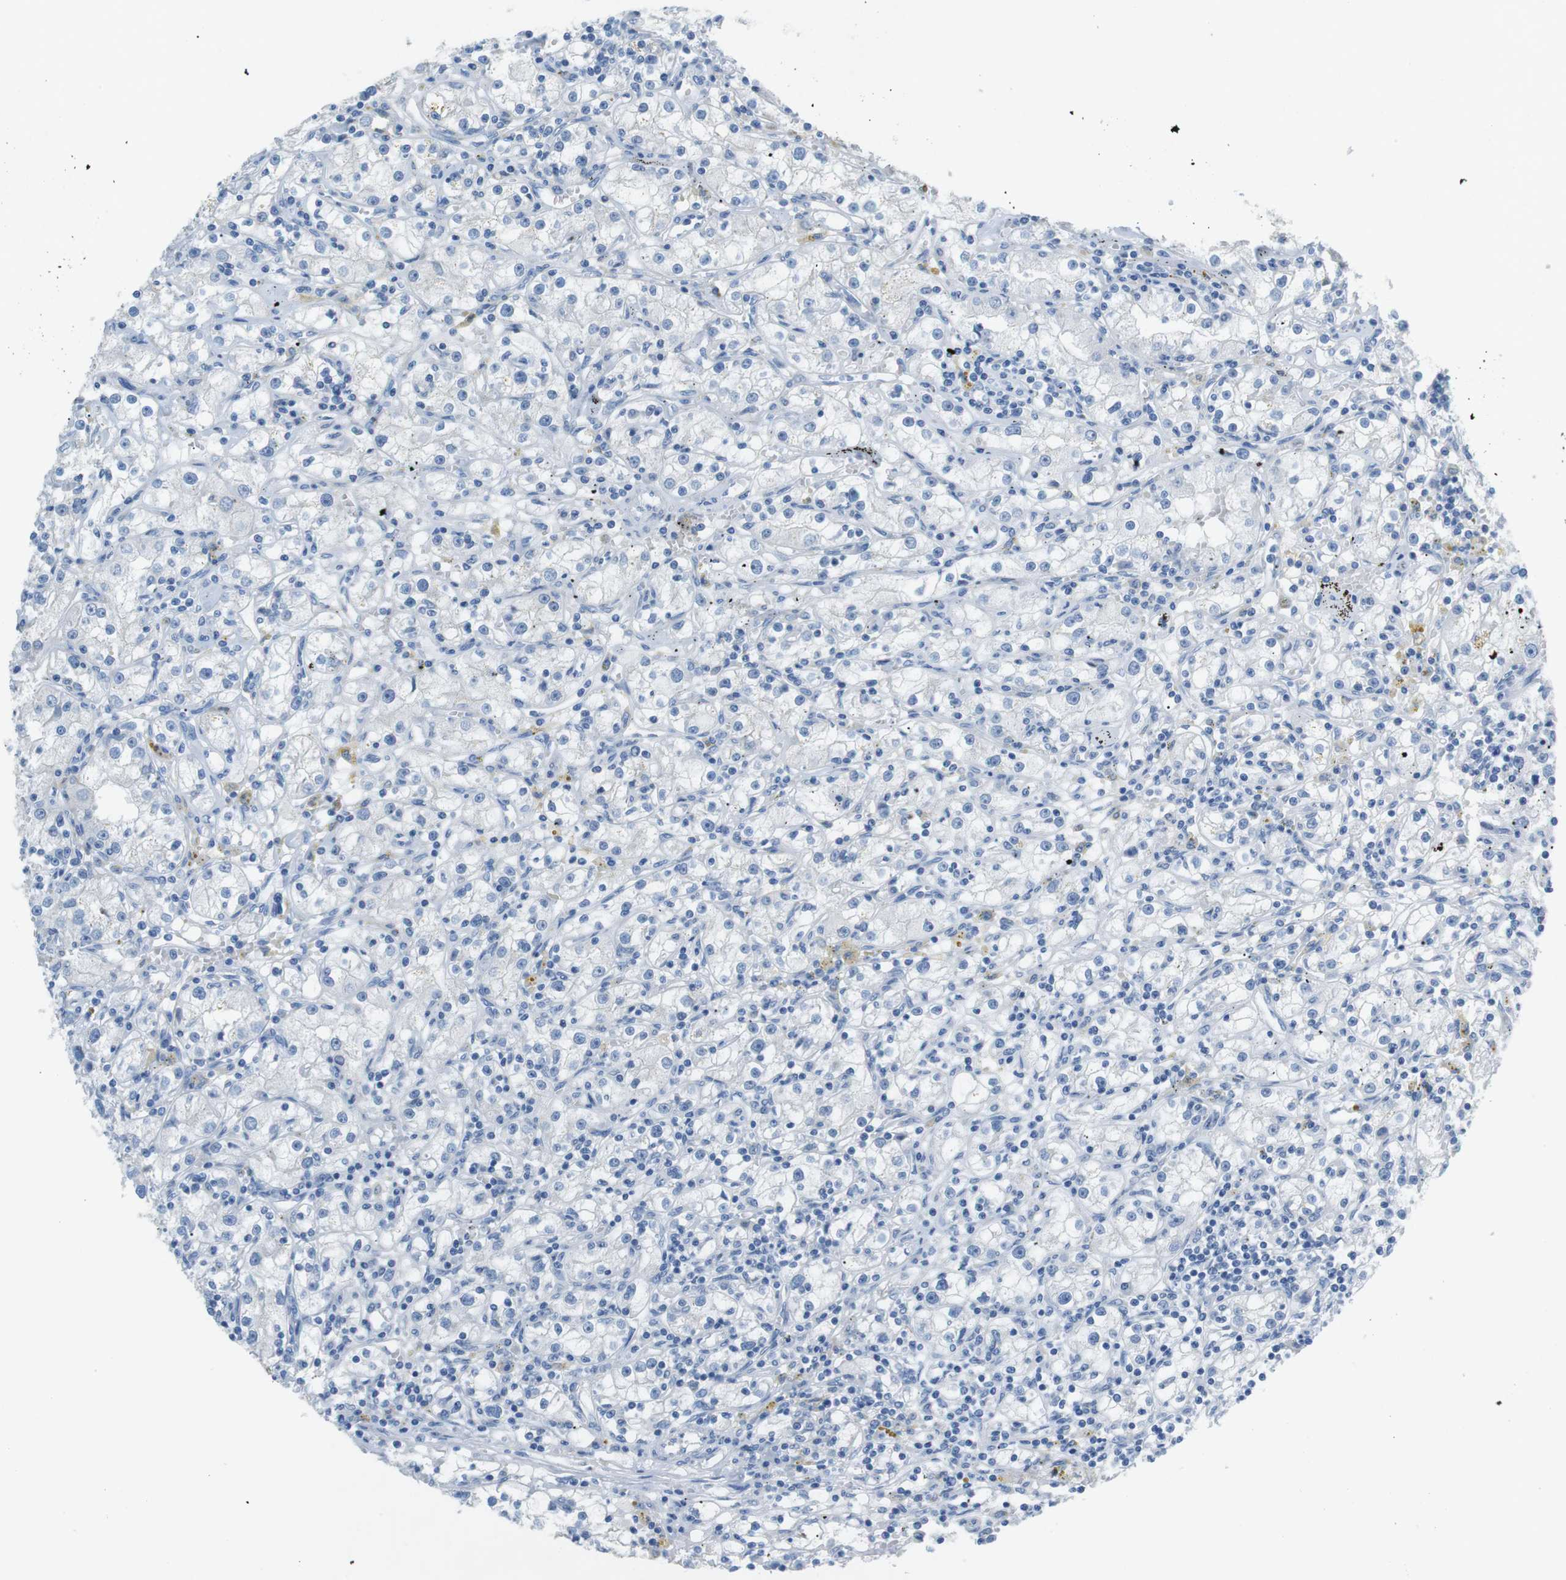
{"staining": {"intensity": "negative", "quantity": "none", "location": "none"}, "tissue": "renal cancer", "cell_type": "Tumor cells", "image_type": "cancer", "snomed": [{"axis": "morphology", "description": "Adenocarcinoma, NOS"}, {"axis": "topography", "description": "Kidney"}], "caption": "A high-resolution image shows immunohistochemistry staining of renal adenocarcinoma, which demonstrates no significant staining in tumor cells.", "gene": "SALL4", "patient": {"sex": "male", "age": 56}}